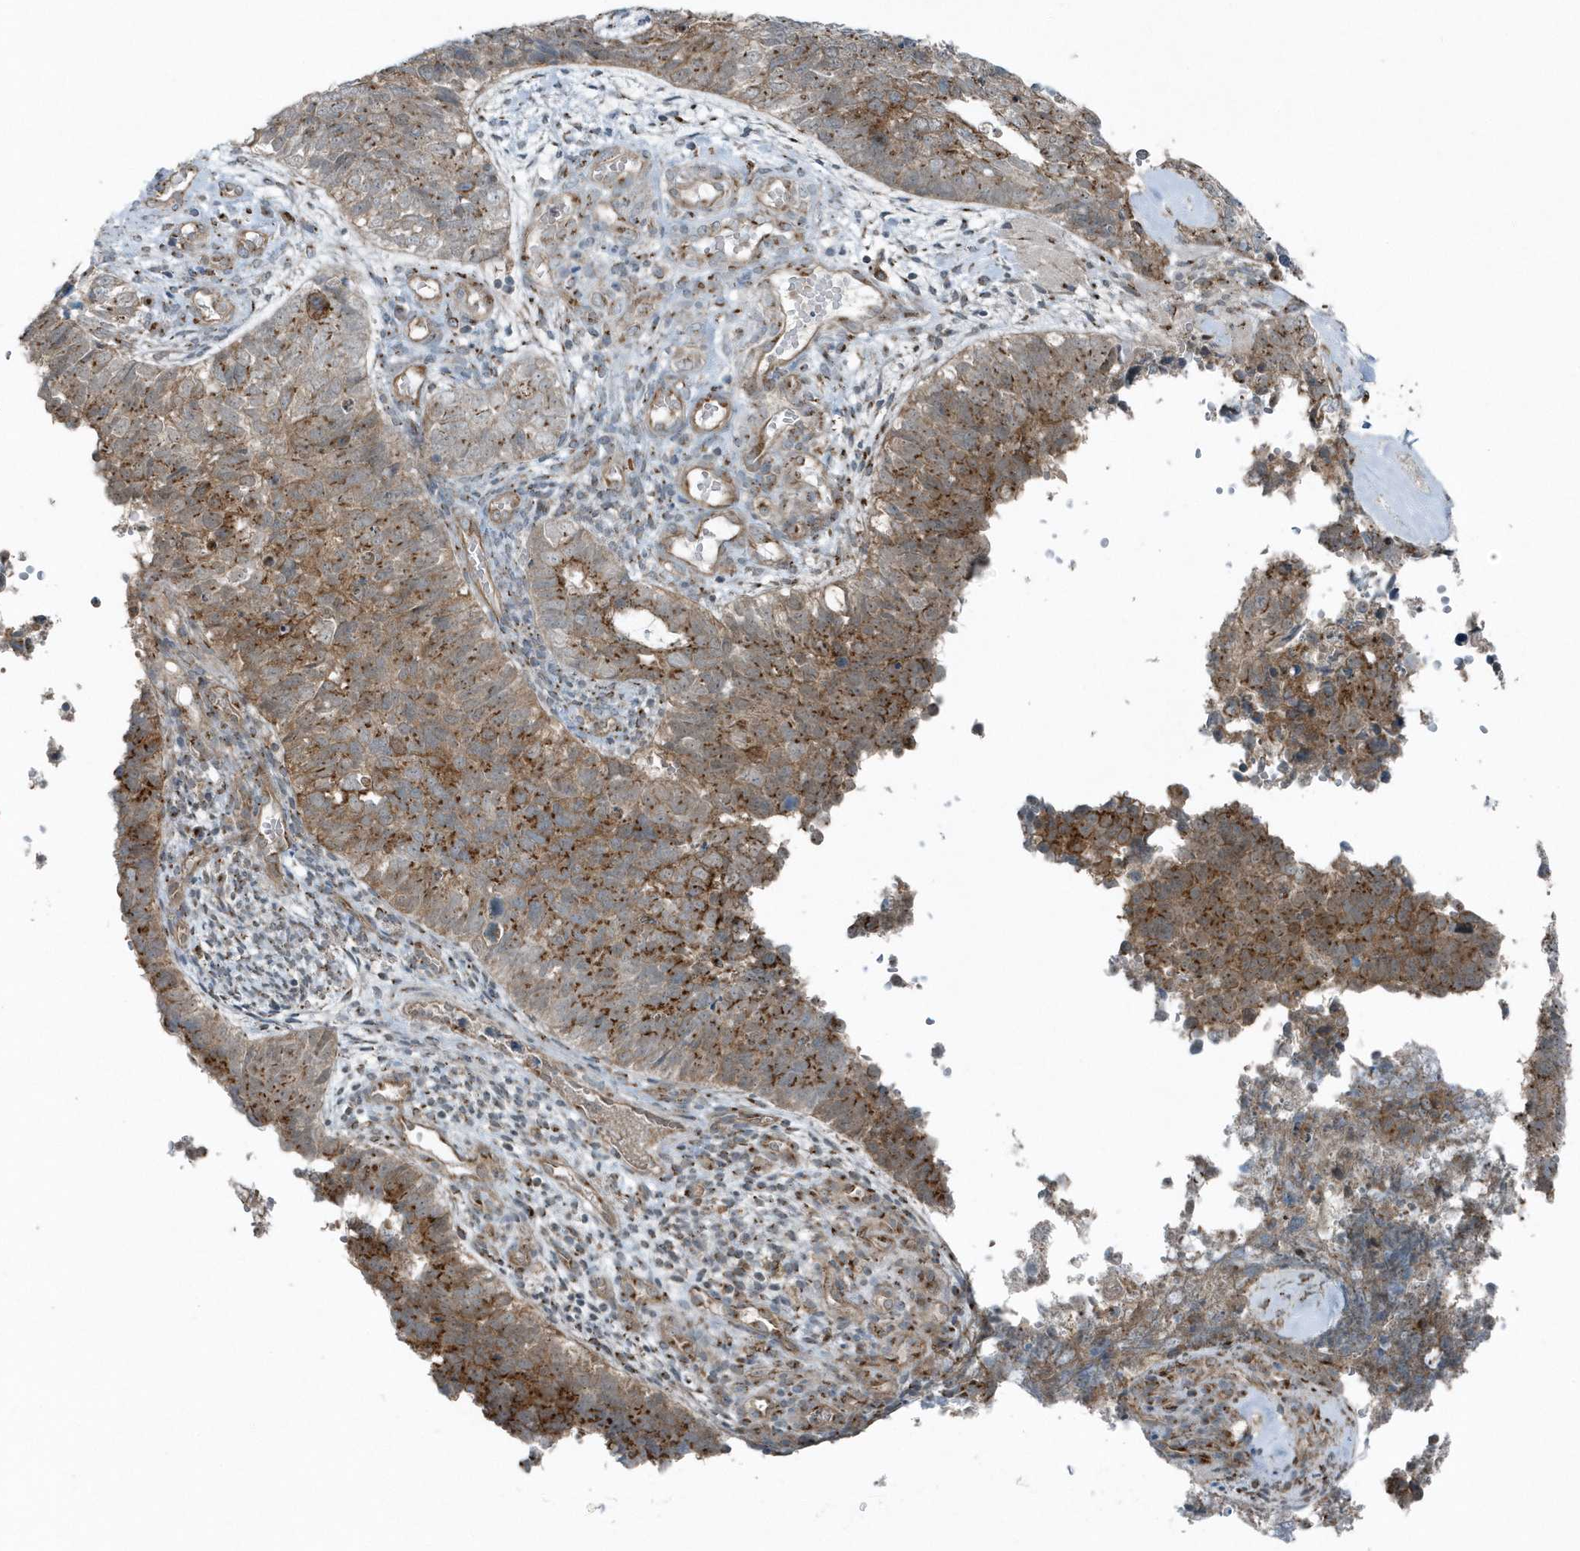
{"staining": {"intensity": "moderate", "quantity": "25%-75%", "location": "nuclear"}, "tissue": "cervical cancer", "cell_type": "Tumor cells", "image_type": "cancer", "snomed": [{"axis": "morphology", "description": "Squamous cell carcinoma, NOS"}, {"axis": "topography", "description": "Cervix"}], "caption": "Immunohistochemistry (IHC) staining of cervical squamous cell carcinoma, which exhibits medium levels of moderate nuclear positivity in about 25%-75% of tumor cells indicating moderate nuclear protein staining. The staining was performed using DAB (3,3'-diaminobenzidine) (brown) for protein detection and nuclei were counterstained in hematoxylin (blue).", "gene": "GCC2", "patient": {"sex": "female", "age": 63}}